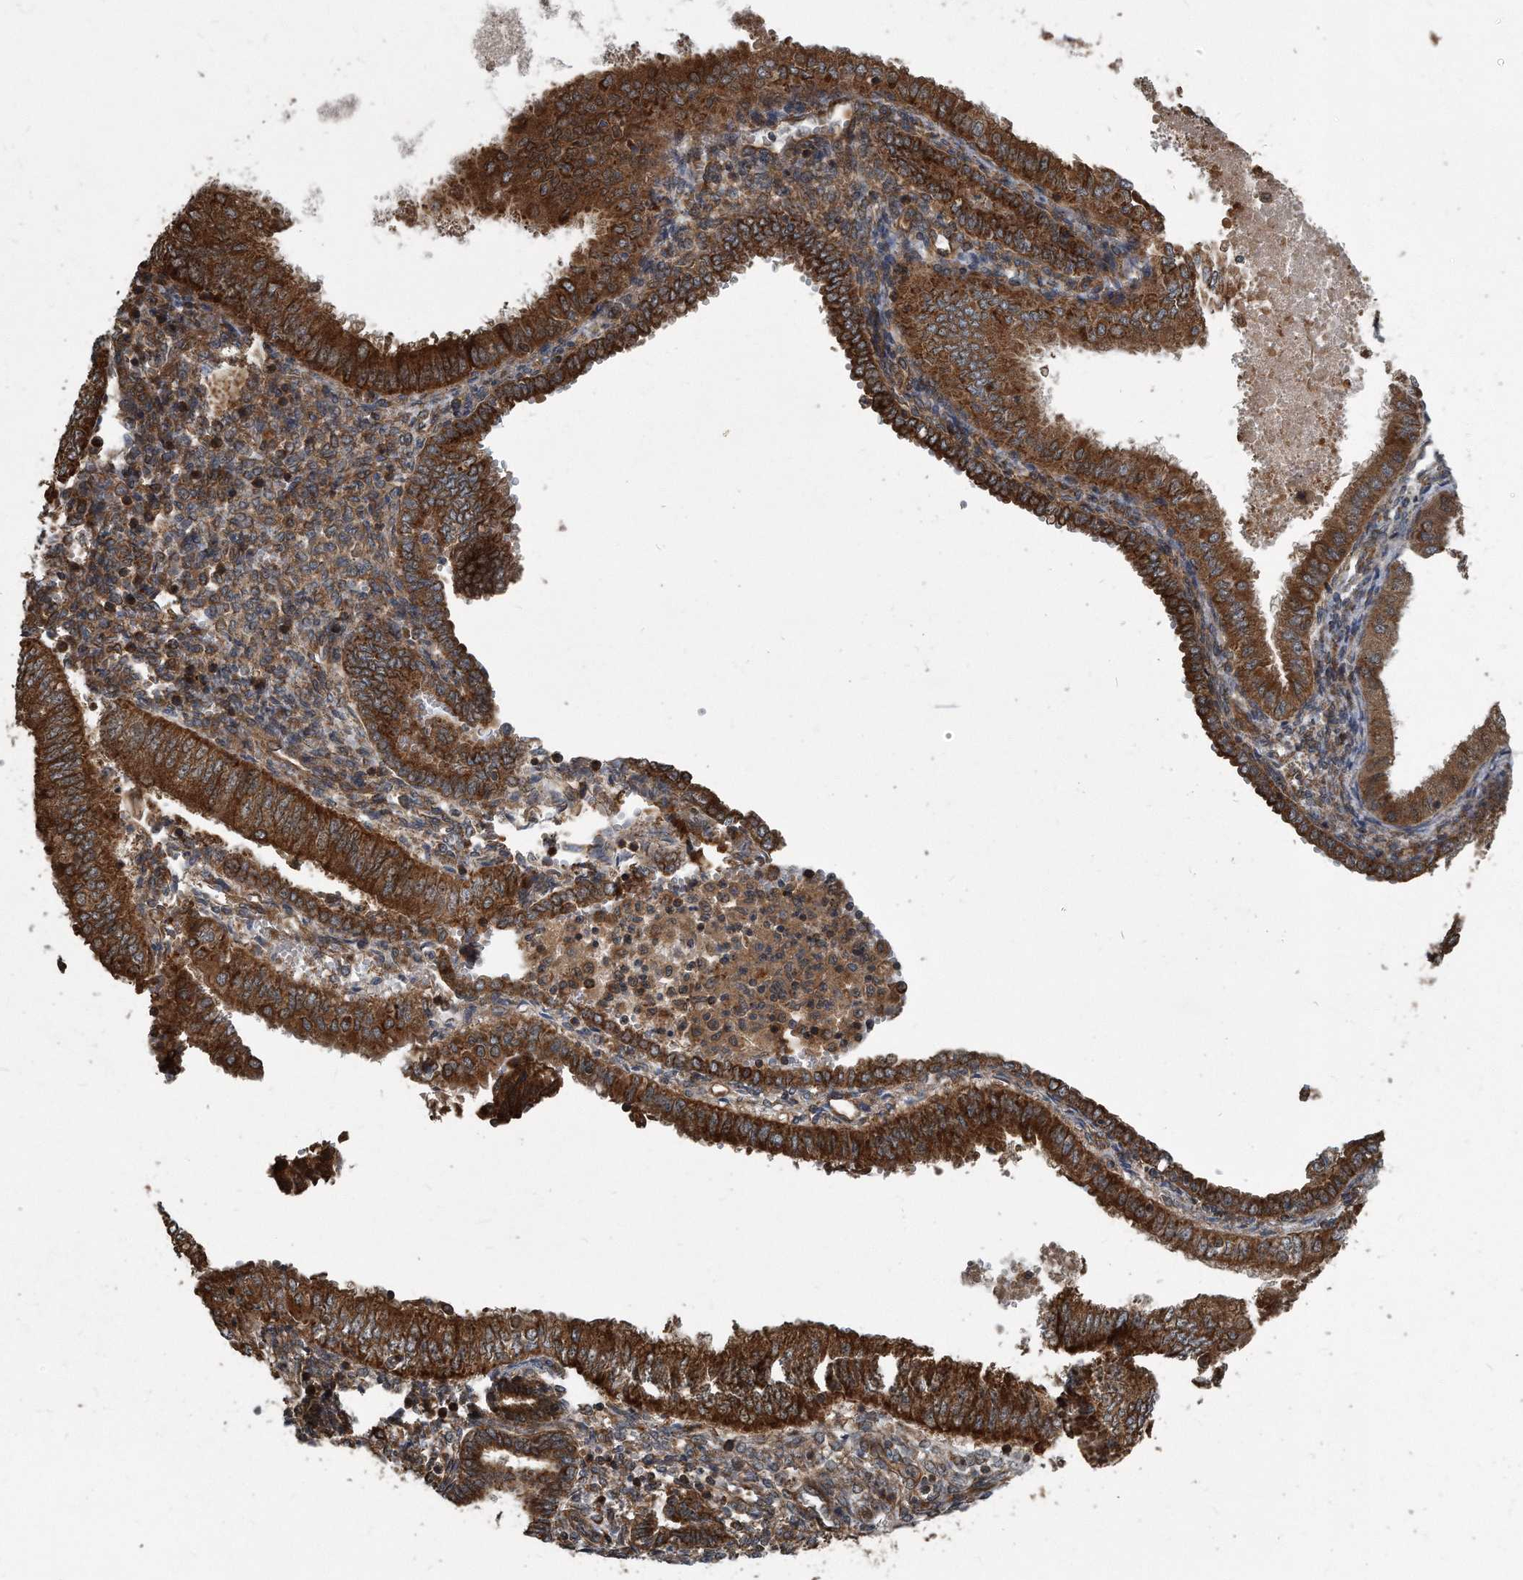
{"staining": {"intensity": "strong", "quantity": ">75%", "location": "cytoplasmic/membranous"}, "tissue": "endometrial cancer", "cell_type": "Tumor cells", "image_type": "cancer", "snomed": [{"axis": "morphology", "description": "Normal tissue, NOS"}, {"axis": "morphology", "description": "Adenocarcinoma, NOS"}, {"axis": "topography", "description": "Endometrium"}], "caption": "Endometrial cancer (adenocarcinoma) stained for a protein (brown) reveals strong cytoplasmic/membranous positive expression in approximately >75% of tumor cells.", "gene": "FAM136A", "patient": {"sex": "female", "age": 53}}